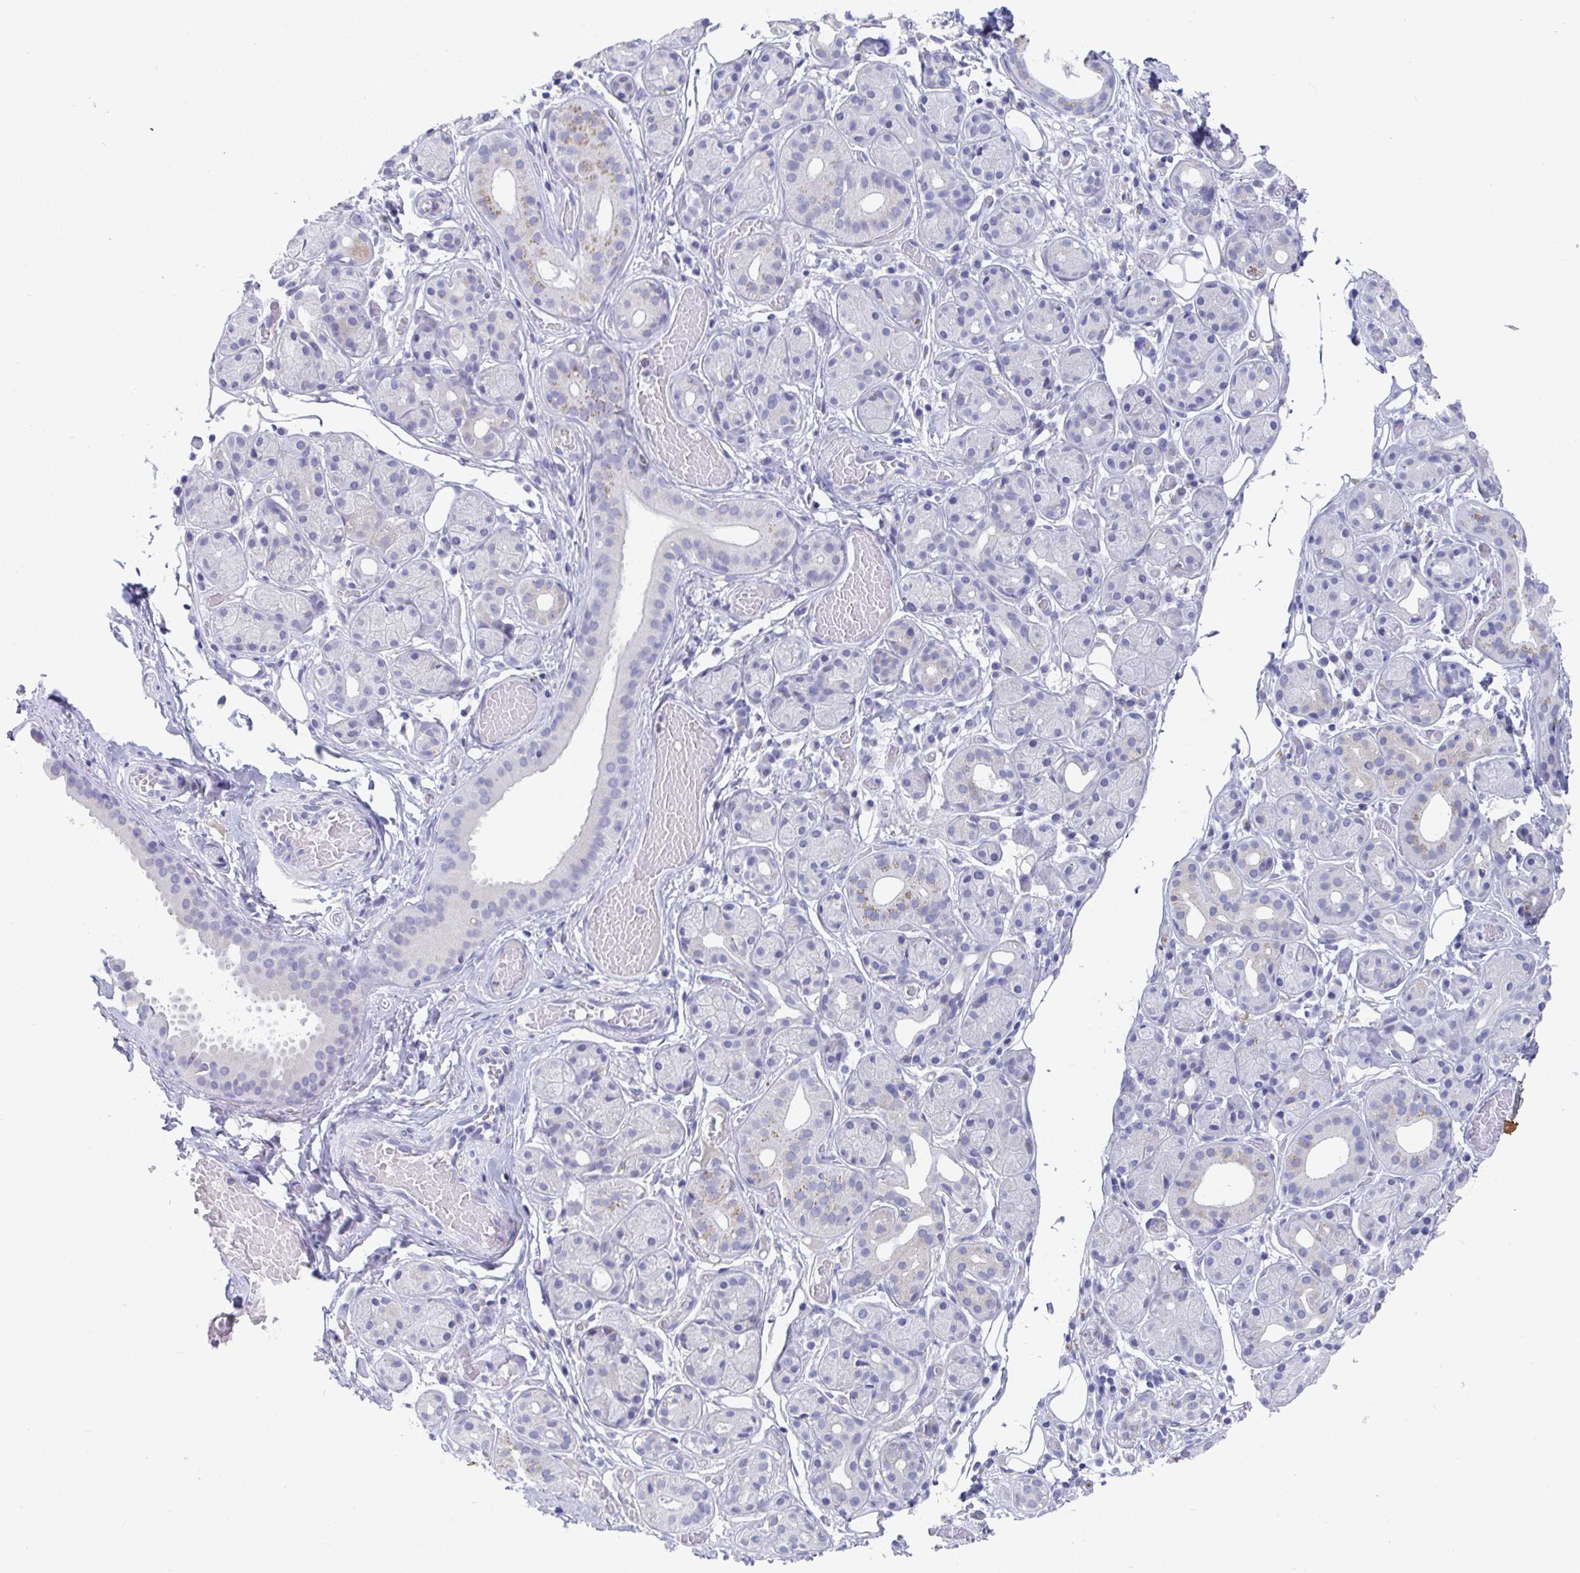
{"staining": {"intensity": "weak", "quantity": "<25%", "location": "cytoplasmic/membranous"}, "tissue": "salivary gland", "cell_type": "Glandular cells", "image_type": "normal", "snomed": [{"axis": "morphology", "description": "Normal tissue, NOS"}, {"axis": "topography", "description": "Salivary gland"}, {"axis": "topography", "description": "Peripheral nerve tissue"}], "caption": "High power microscopy photomicrograph of an immunohistochemistry (IHC) image of unremarkable salivary gland, revealing no significant expression in glandular cells.", "gene": "TAS2R39", "patient": {"sex": "male", "age": 71}}